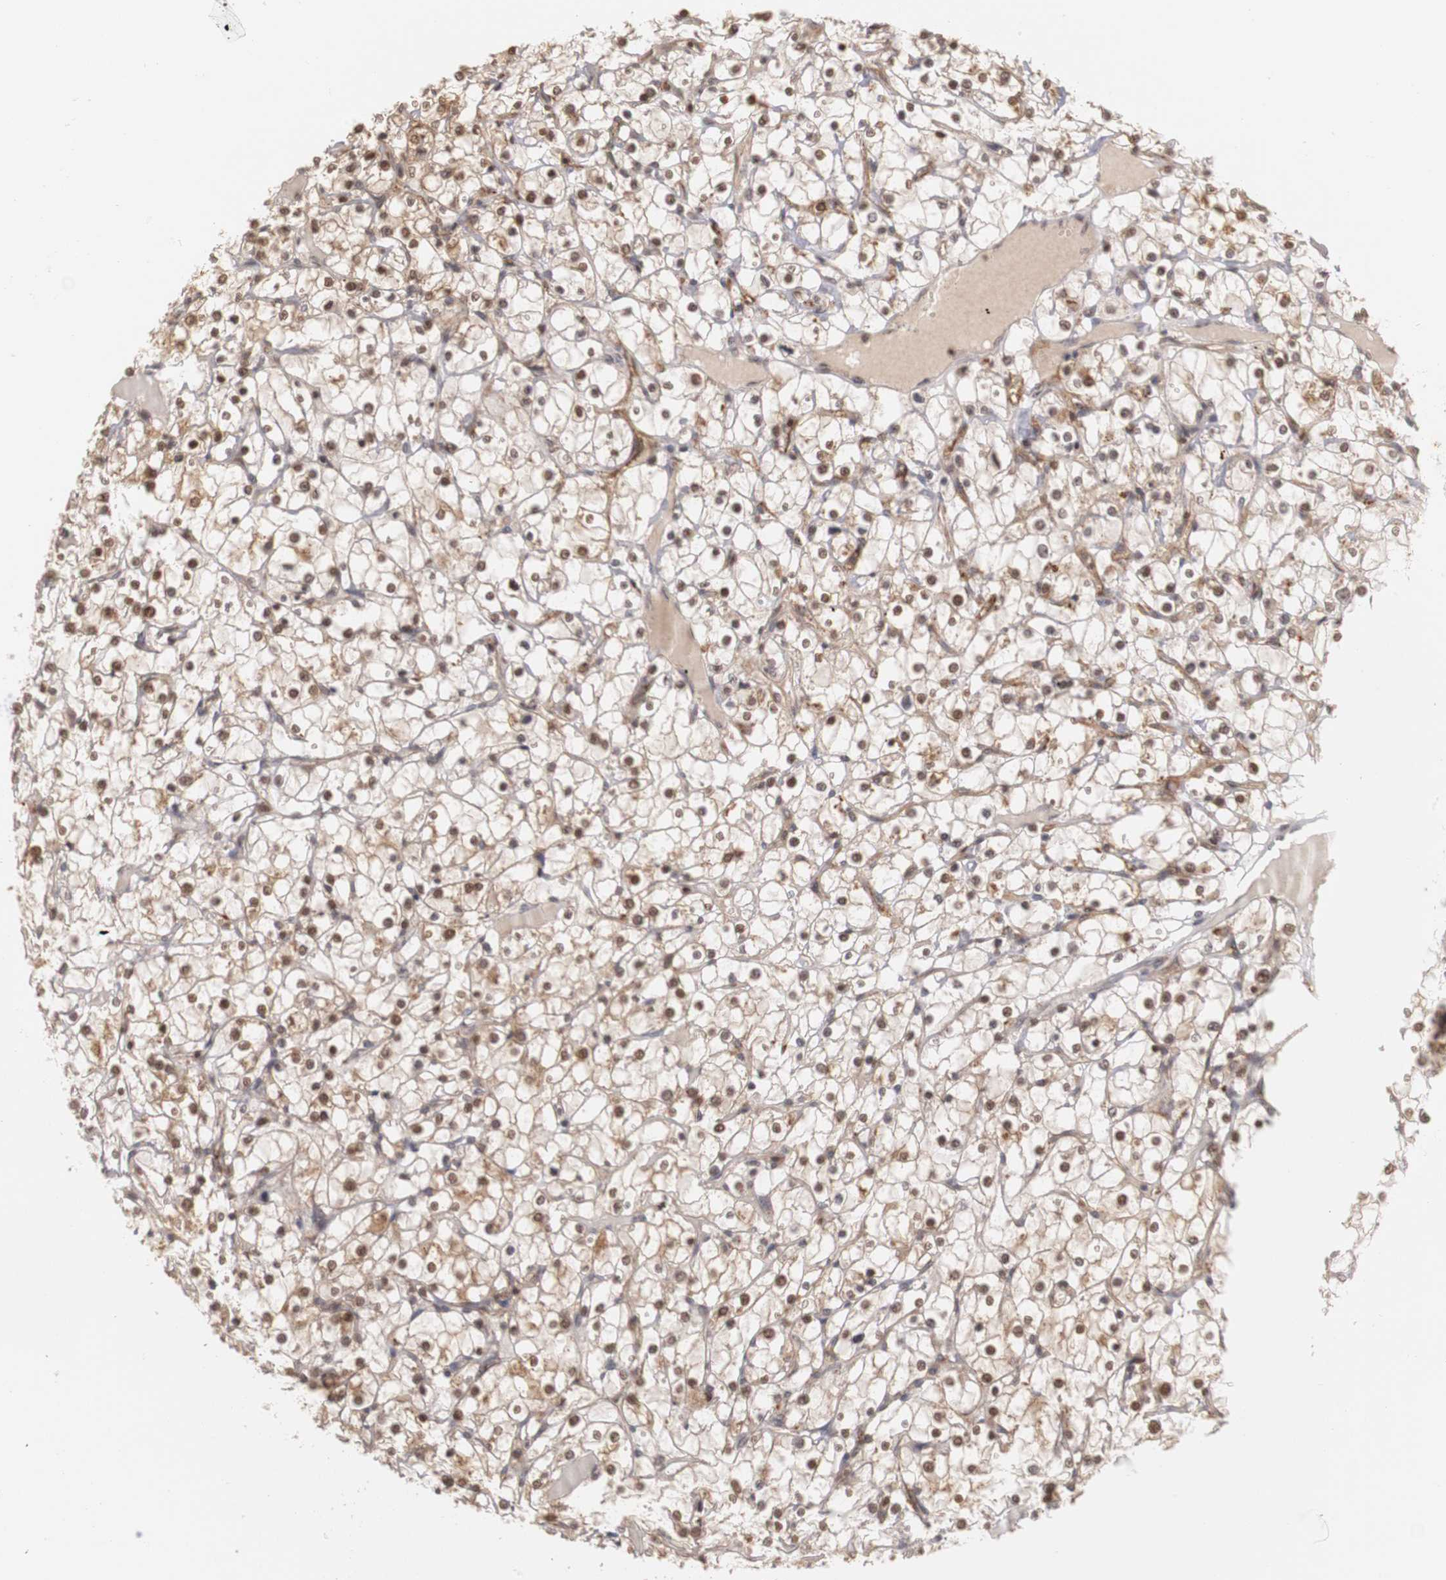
{"staining": {"intensity": "moderate", "quantity": ">75%", "location": "cytoplasmic/membranous,nuclear"}, "tissue": "renal cancer", "cell_type": "Tumor cells", "image_type": "cancer", "snomed": [{"axis": "morphology", "description": "Adenocarcinoma, NOS"}, {"axis": "topography", "description": "Kidney"}], "caption": "Brown immunohistochemical staining in human adenocarcinoma (renal) reveals moderate cytoplasmic/membranous and nuclear expression in approximately >75% of tumor cells. Nuclei are stained in blue.", "gene": "PLEKHA1", "patient": {"sex": "female", "age": 73}}